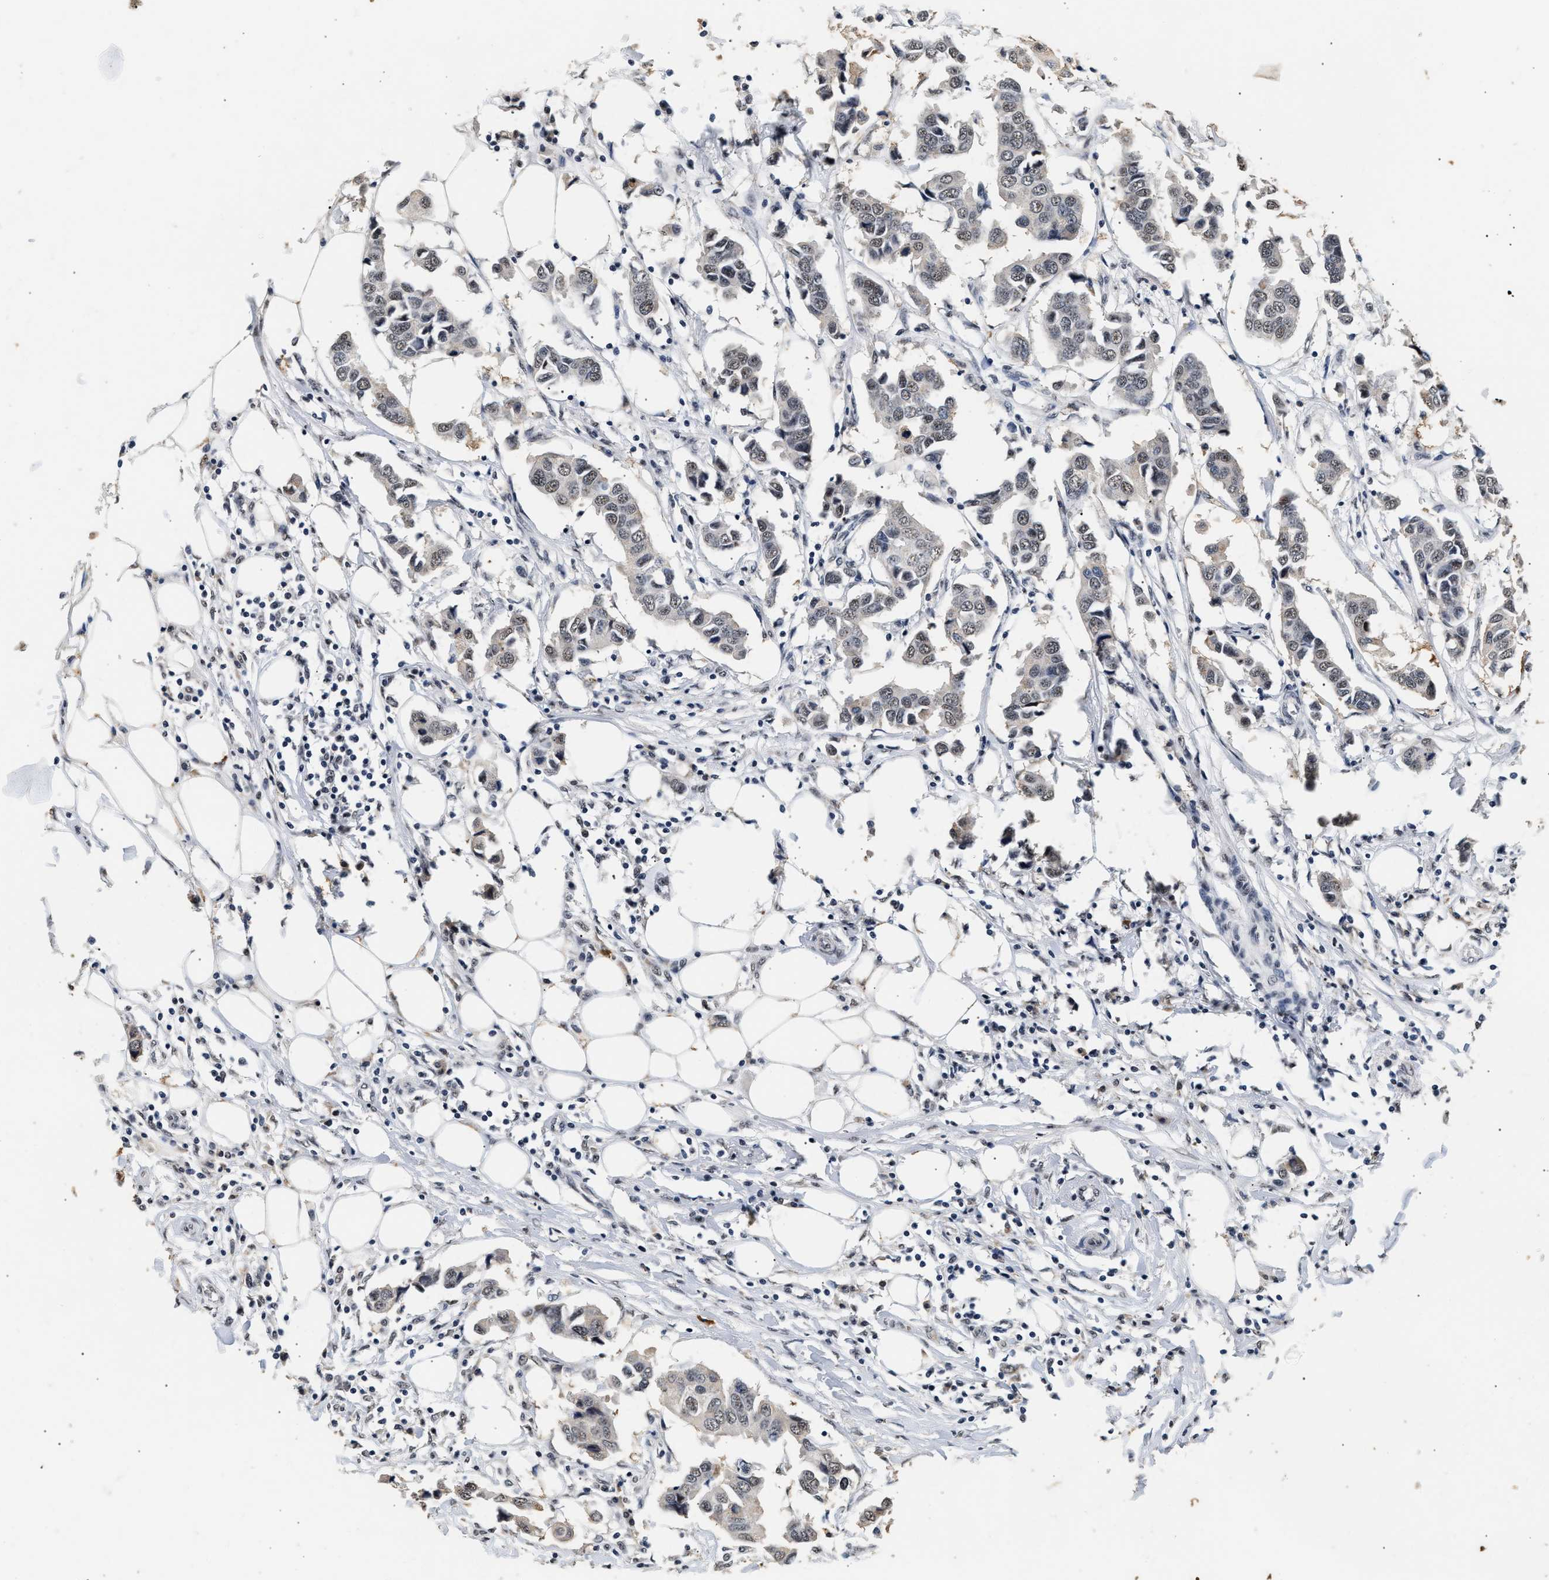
{"staining": {"intensity": "weak", "quantity": "25%-75%", "location": "cytoplasmic/membranous,nuclear"}, "tissue": "breast cancer", "cell_type": "Tumor cells", "image_type": "cancer", "snomed": [{"axis": "morphology", "description": "Duct carcinoma"}, {"axis": "topography", "description": "Breast"}], "caption": "A brown stain highlights weak cytoplasmic/membranous and nuclear positivity of a protein in breast intraductal carcinoma tumor cells. The staining is performed using DAB (3,3'-diaminobenzidine) brown chromogen to label protein expression. The nuclei are counter-stained blue using hematoxylin.", "gene": "THOC1", "patient": {"sex": "female", "age": 80}}